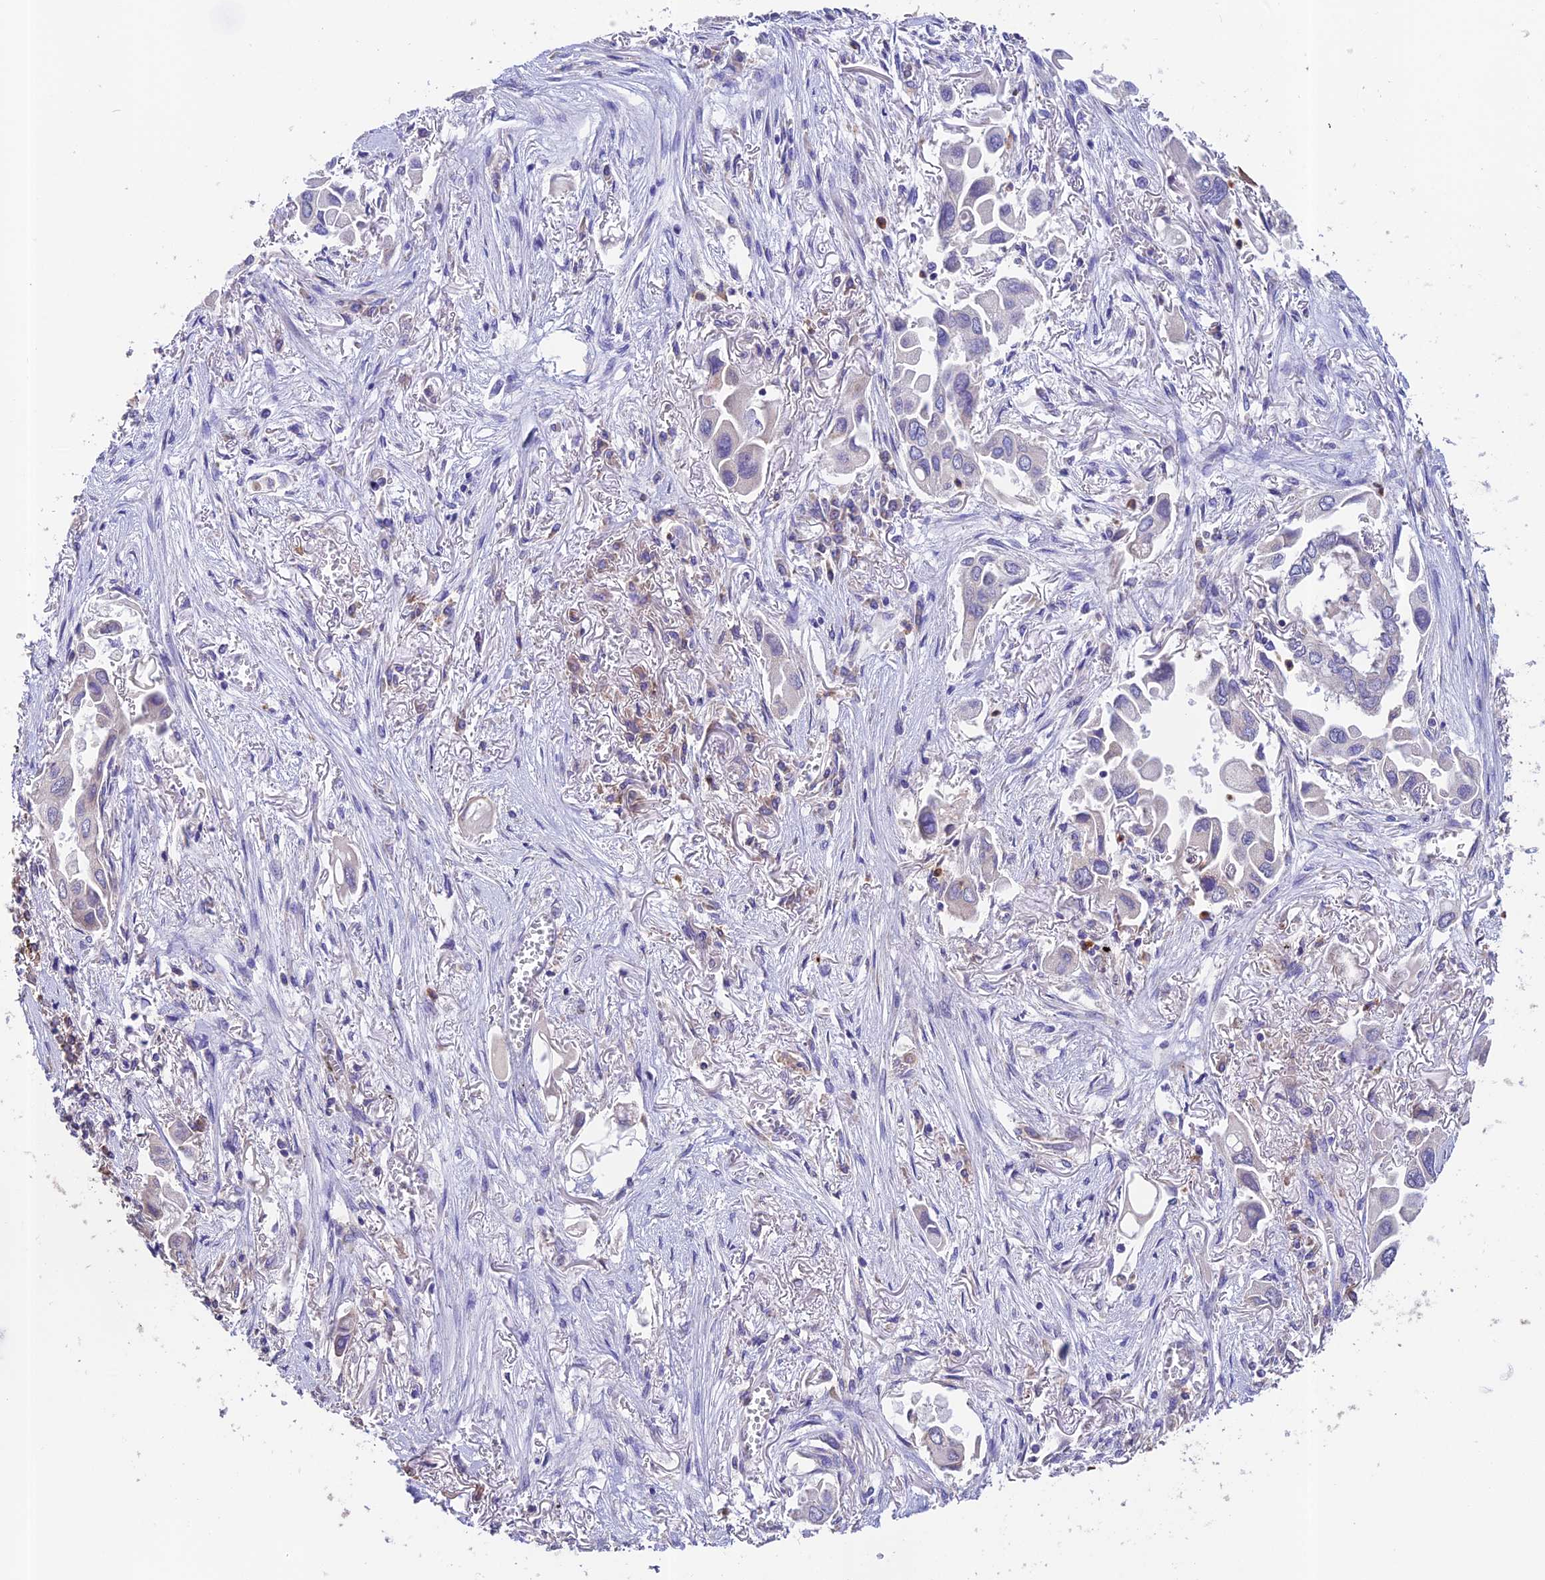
{"staining": {"intensity": "negative", "quantity": "none", "location": "none"}, "tissue": "lung cancer", "cell_type": "Tumor cells", "image_type": "cancer", "snomed": [{"axis": "morphology", "description": "Adenocarcinoma, NOS"}, {"axis": "topography", "description": "Lung"}], "caption": "Lung cancer was stained to show a protein in brown. There is no significant positivity in tumor cells.", "gene": "EMC3", "patient": {"sex": "female", "age": 76}}